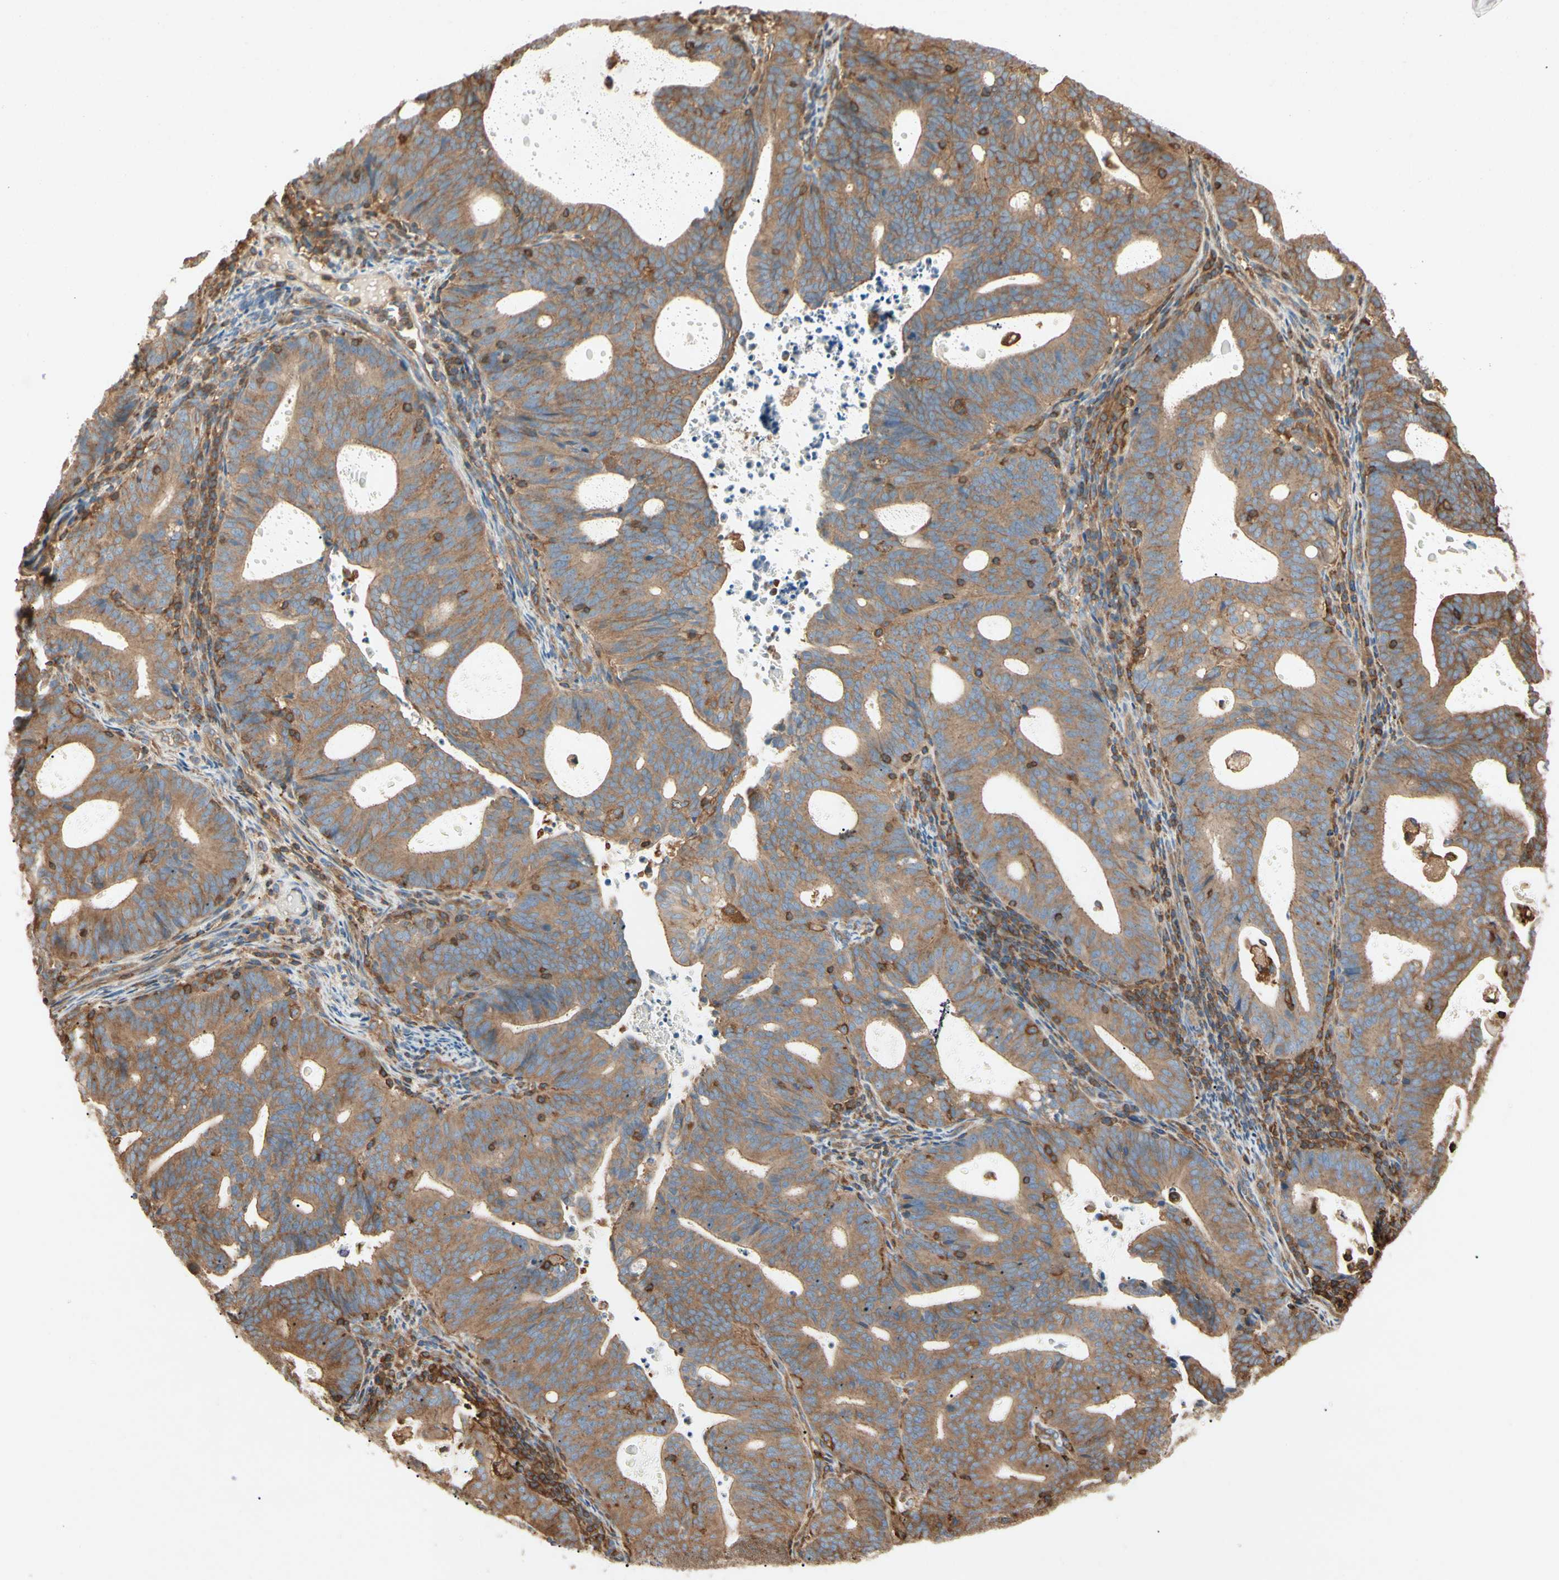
{"staining": {"intensity": "moderate", "quantity": ">75%", "location": "cytoplasmic/membranous"}, "tissue": "endometrial cancer", "cell_type": "Tumor cells", "image_type": "cancer", "snomed": [{"axis": "morphology", "description": "Adenocarcinoma, NOS"}, {"axis": "topography", "description": "Uterus"}], "caption": "Immunohistochemical staining of human endometrial cancer (adenocarcinoma) exhibits medium levels of moderate cytoplasmic/membranous staining in about >75% of tumor cells. (Stains: DAB in brown, nuclei in blue, Microscopy: brightfield microscopy at high magnification).", "gene": "ARPC2", "patient": {"sex": "female", "age": 83}}